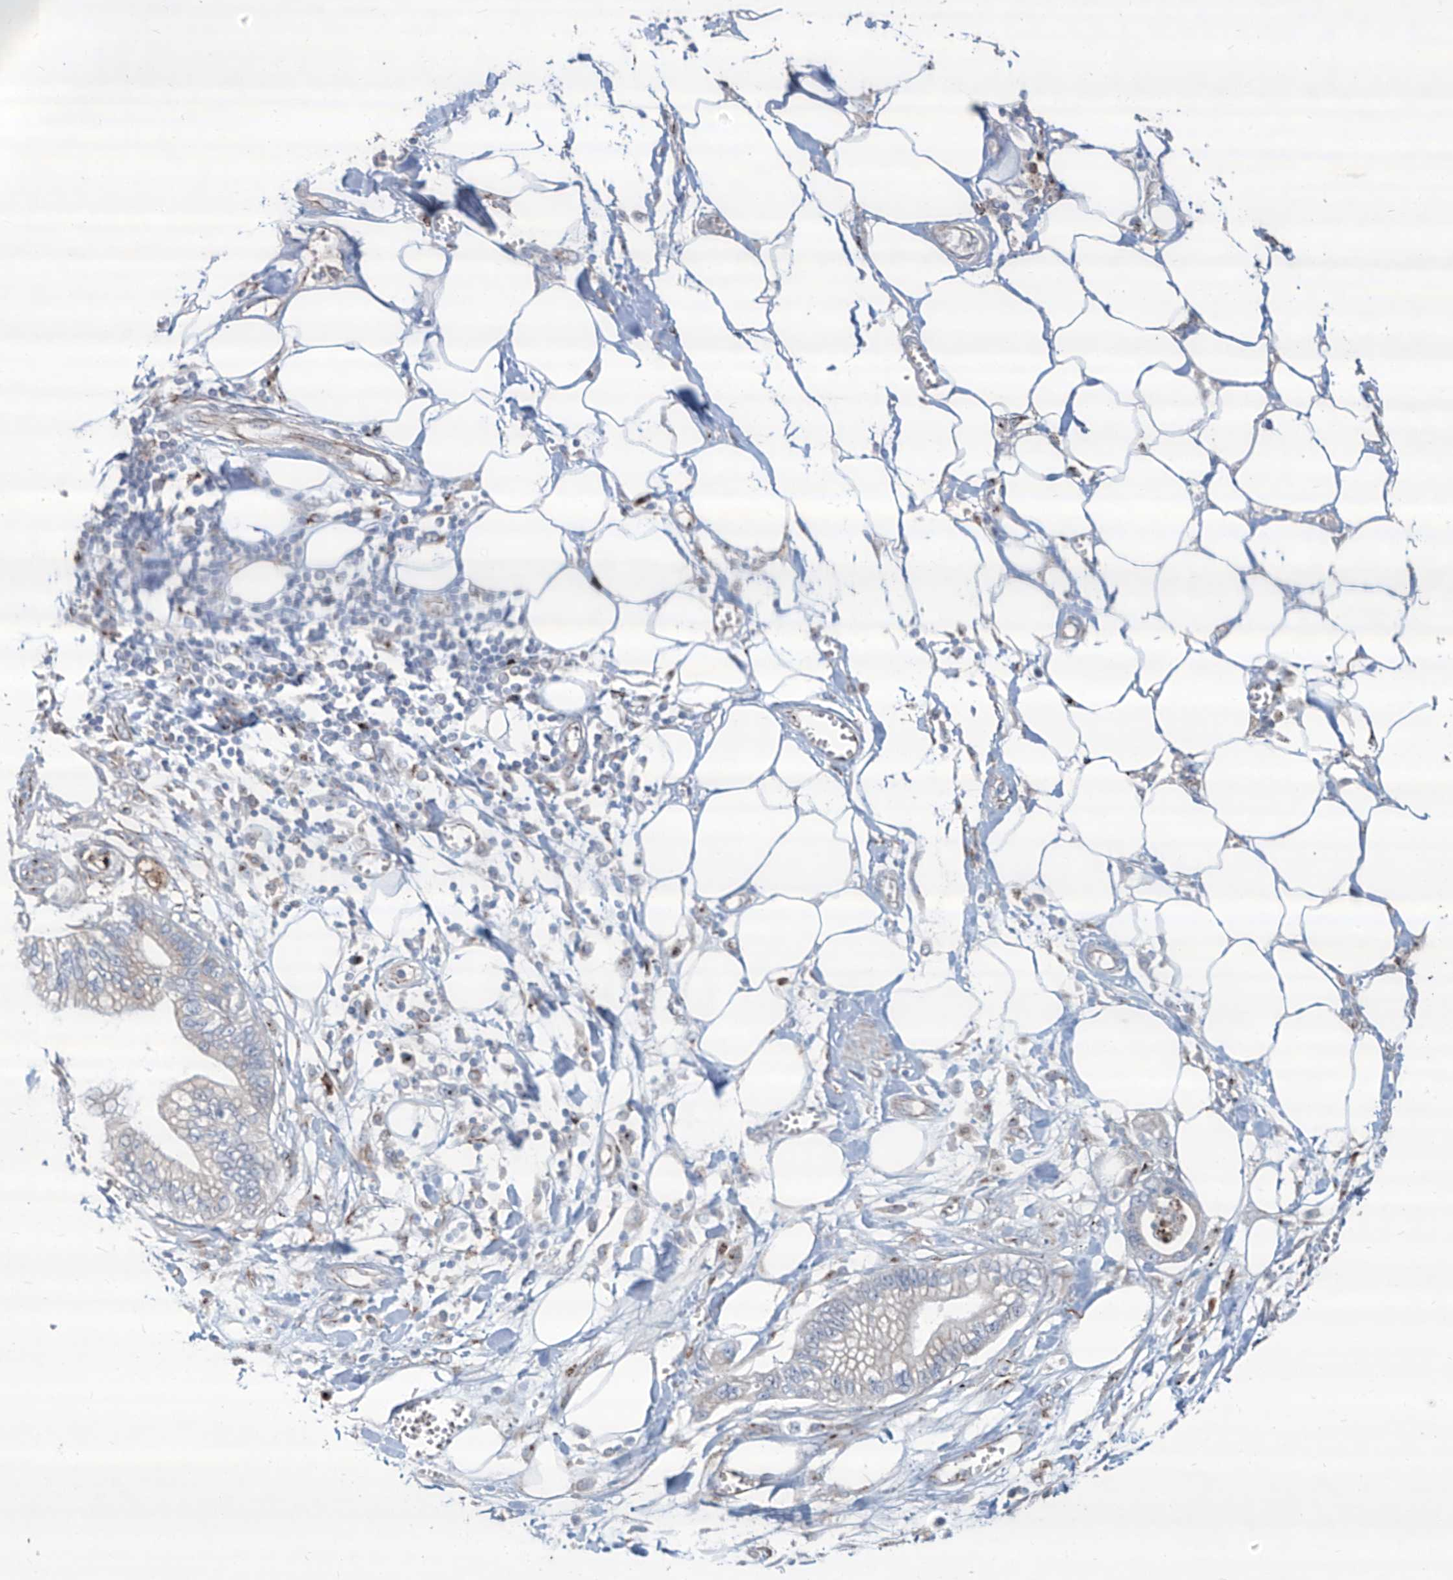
{"staining": {"intensity": "negative", "quantity": "none", "location": "none"}, "tissue": "pancreatic cancer", "cell_type": "Tumor cells", "image_type": "cancer", "snomed": [{"axis": "morphology", "description": "Adenocarcinoma, NOS"}, {"axis": "topography", "description": "Pancreas"}], "caption": "High magnification brightfield microscopy of pancreatic cancer (adenocarcinoma) stained with DAB (brown) and counterstained with hematoxylin (blue): tumor cells show no significant positivity. Nuclei are stained in blue.", "gene": "CDH5", "patient": {"sex": "male", "age": 56}}